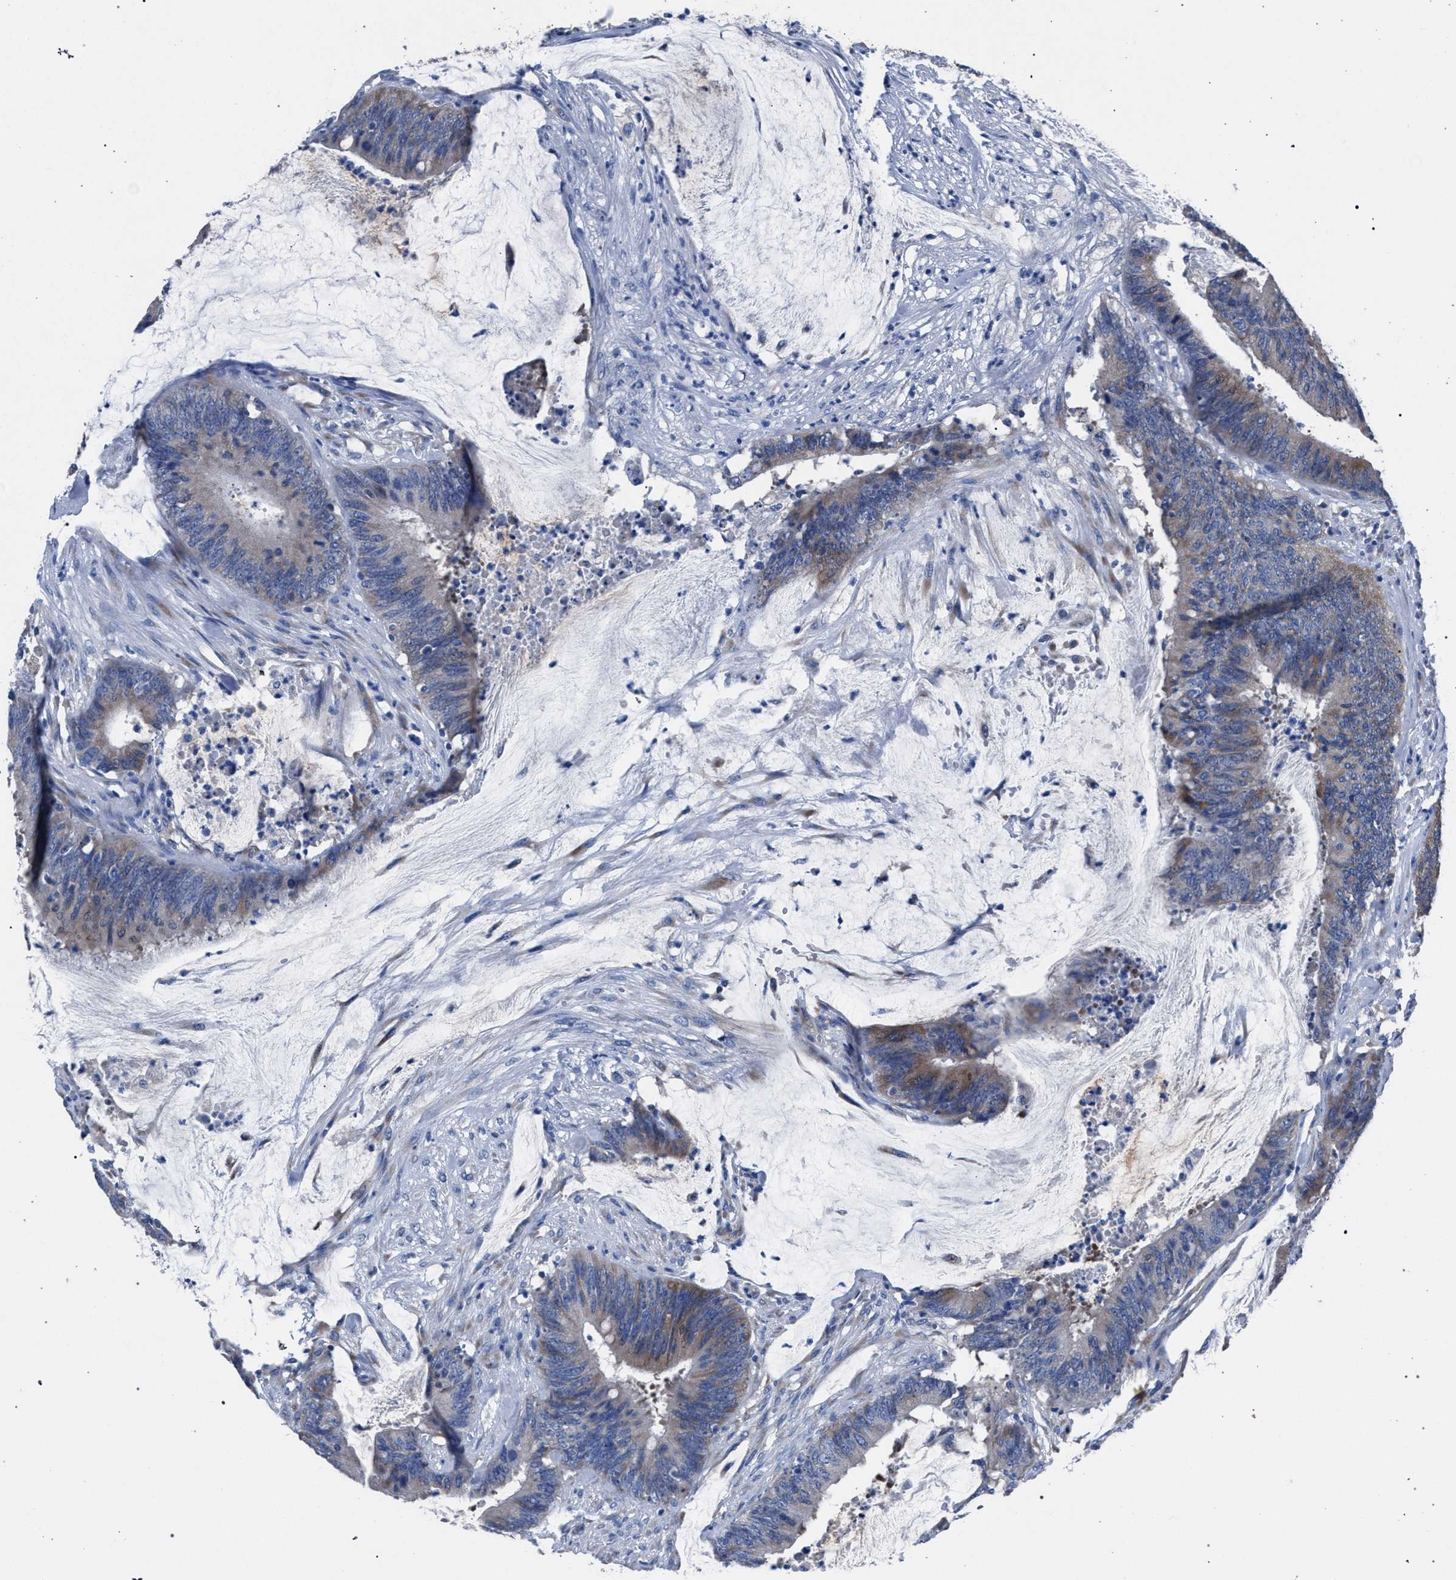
{"staining": {"intensity": "weak", "quantity": "<25%", "location": "cytoplasmic/membranous"}, "tissue": "colorectal cancer", "cell_type": "Tumor cells", "image_type": "cancer", "snomed": [{"axis": "morphology", "description": "Adenocarcinoma, NOS"}, {"axis": "topography", "description": "Rectum"}], "caption": "Tumor cells show no significant protein staining in colorectal adenocarcinoma.", "gene": "CRYZ", "patient": {"sex": "female", "age": 66}}